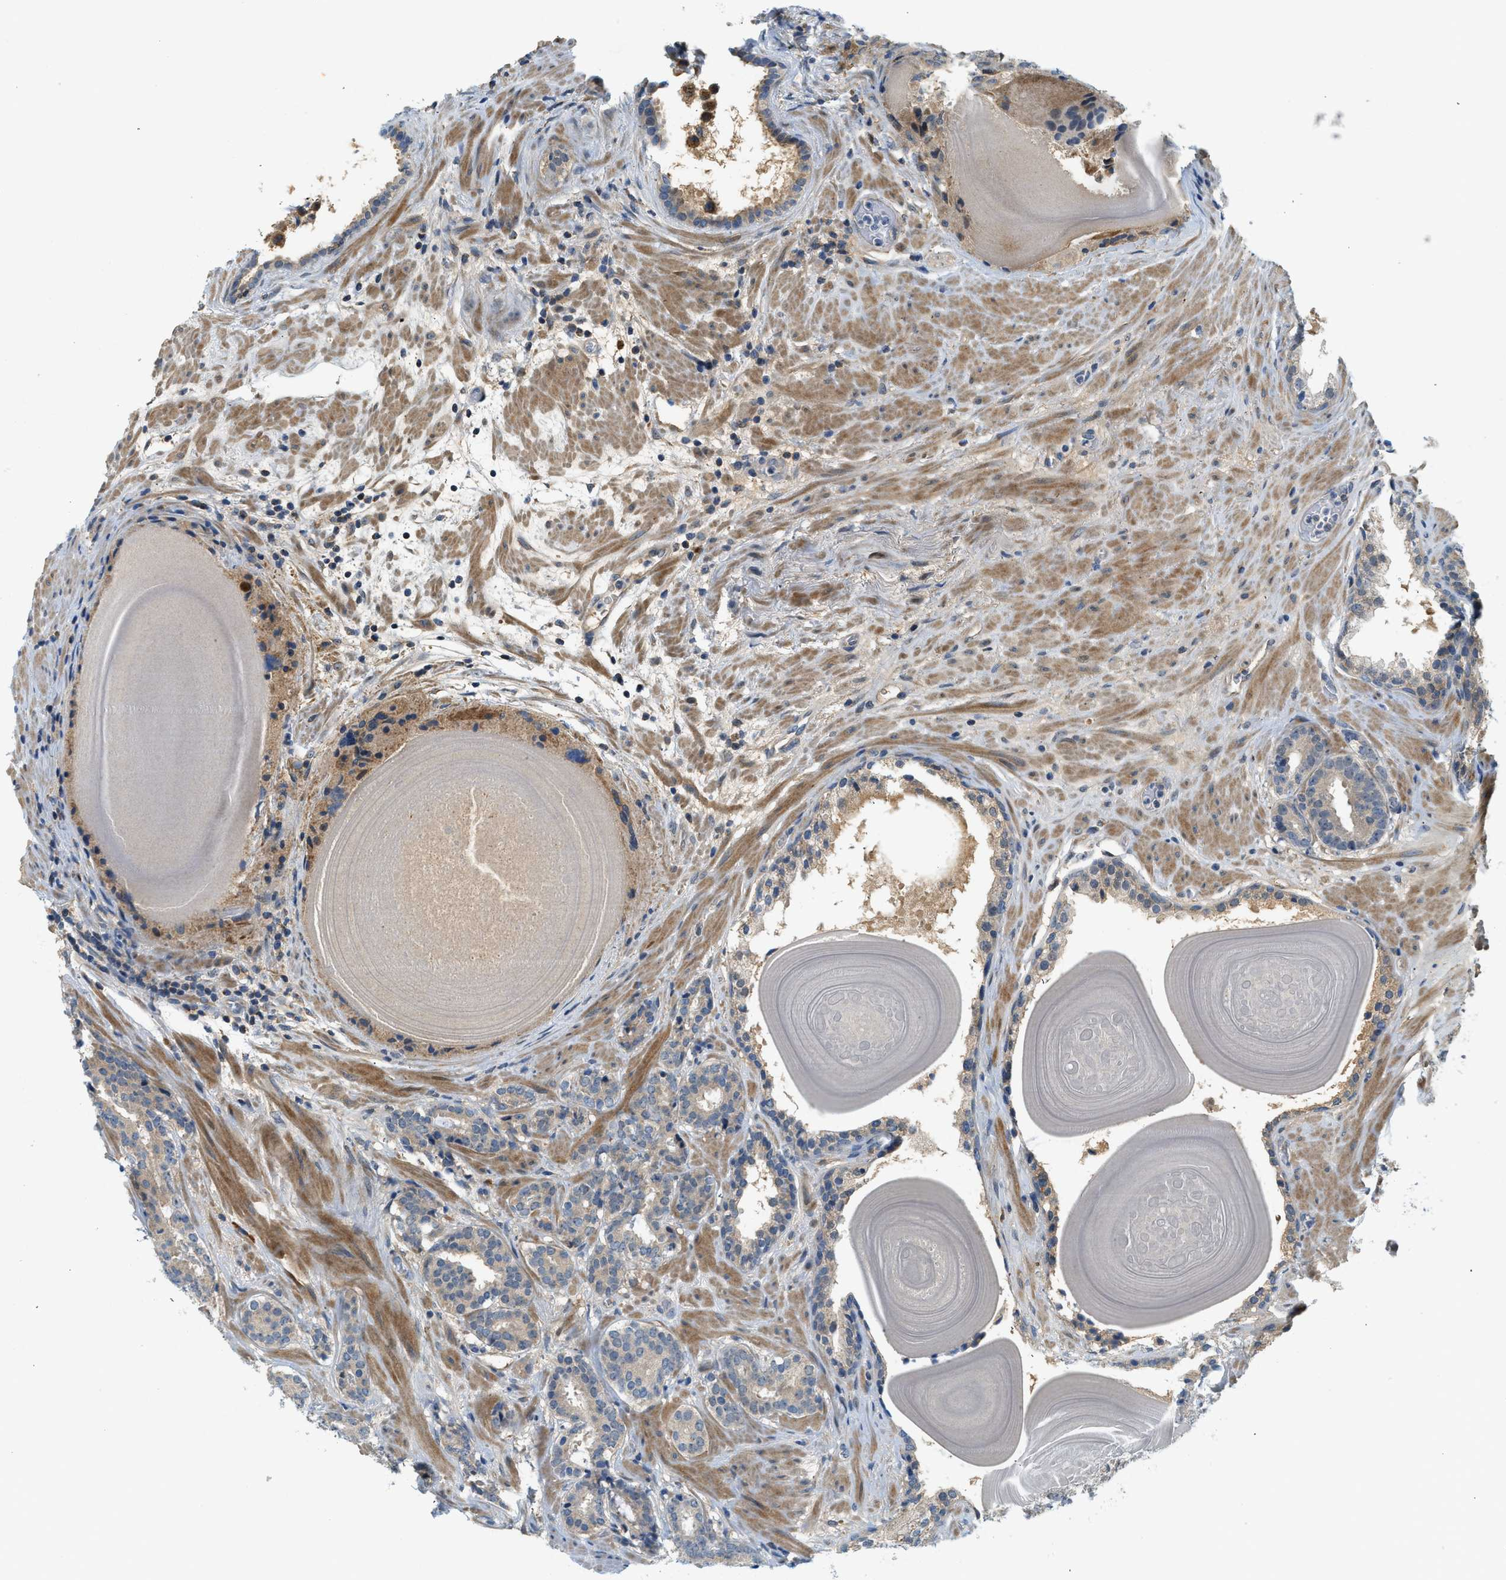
{"staining": {"intensity": "weak", "quantity": ">75%", "location": "cytoplasmic/membranous"}, "tissue": "prostate cancer", "cell_type": "Tumor cells", "image_type": "cancer", "snomed": [{"axis": "morphology", "description": "Adenocarcinoma, Low grade"}, {"axis": "topography", "description": "Prostate"}], "caption": "Prostate low-grade adenocarcinoma stained for a protein displays weak cytoplasmic/membranous positivity in tumor cells.", "gene": "KCNK1", "patient": {"sex": "male", "age": 69}}